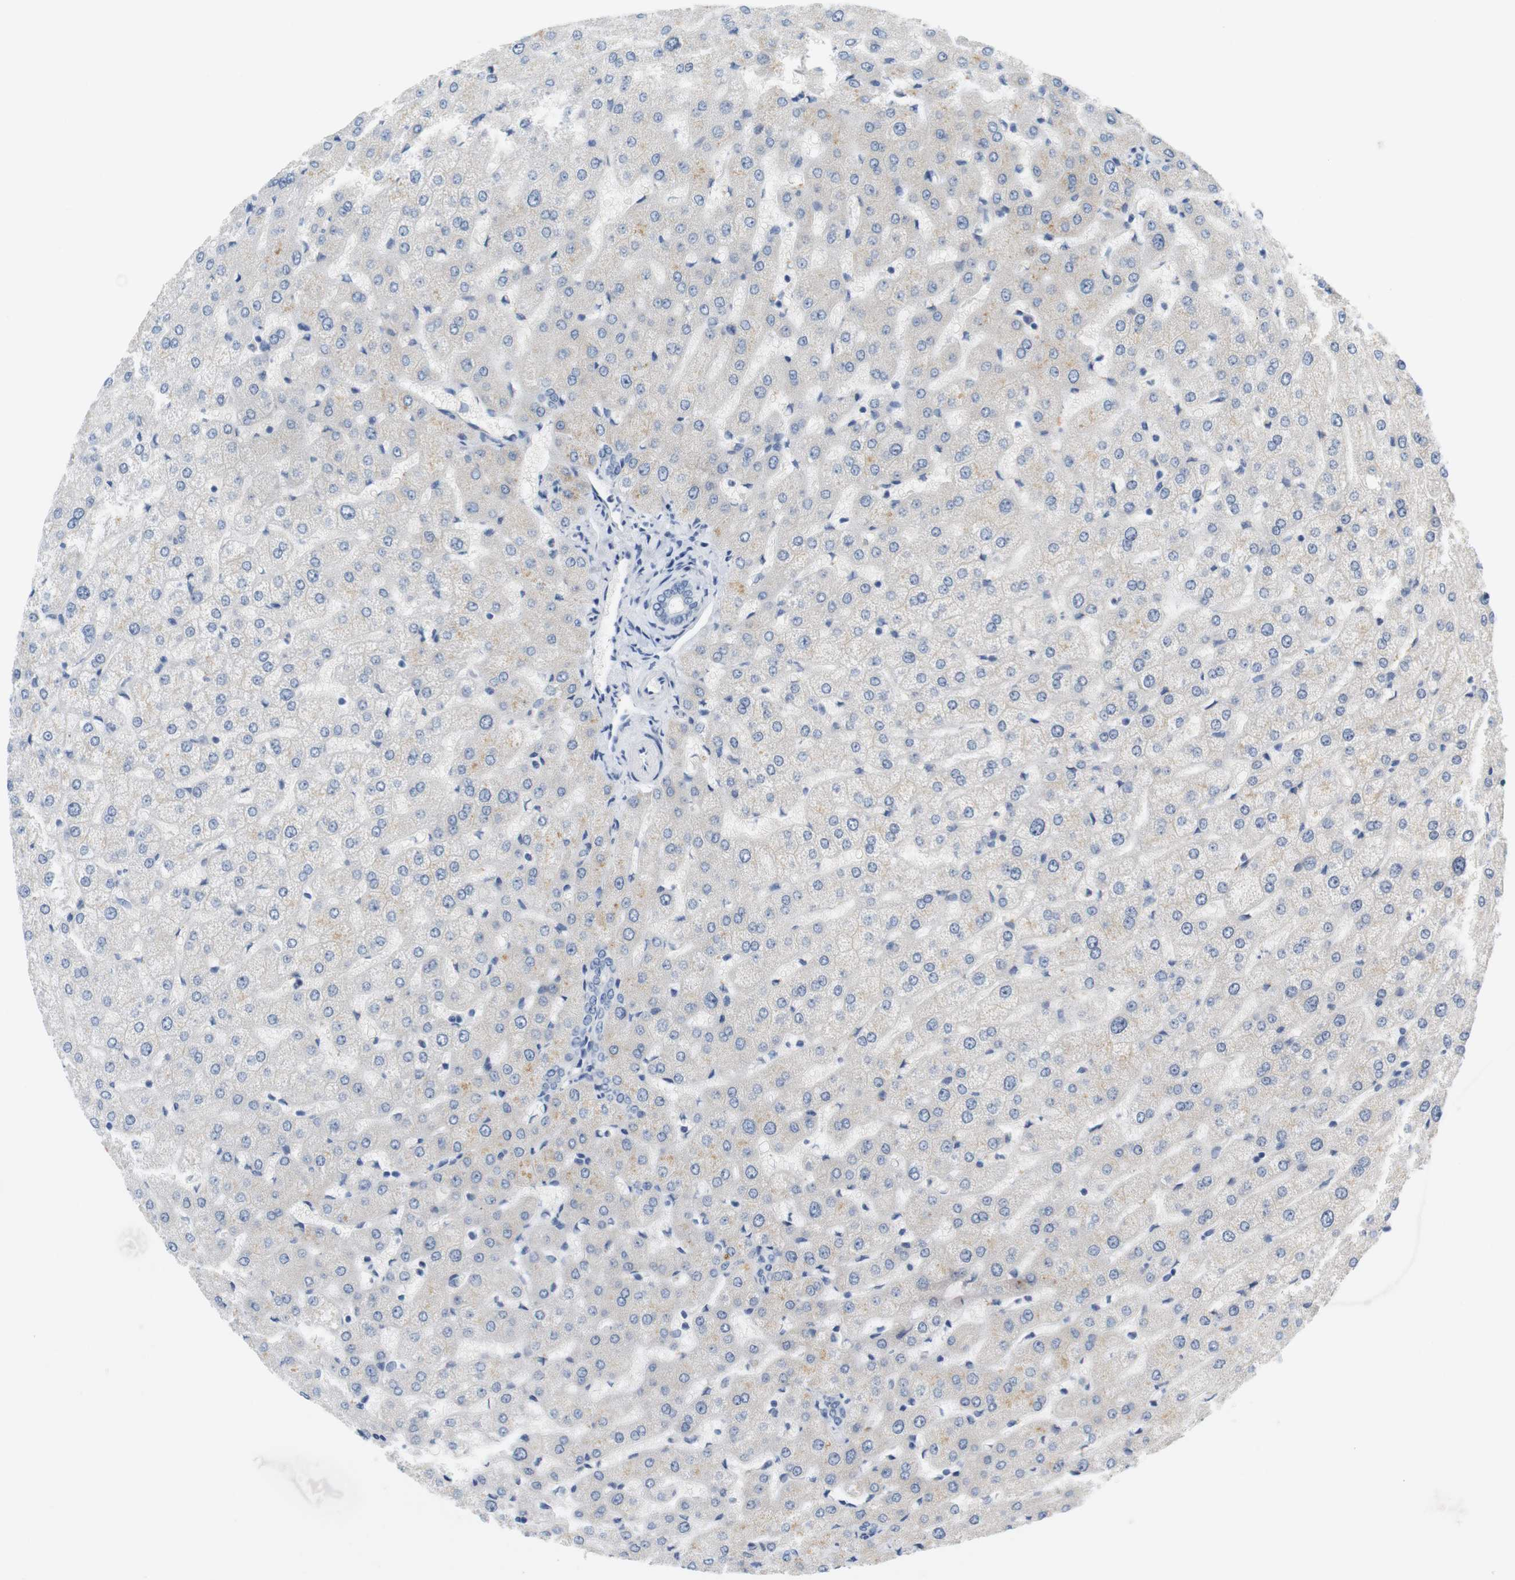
{"staining": {"intensity": "negative", "quantity": "none", "location": "none"}, "tissue": "liver", "cell_type": "Cholangiocytes", "image_type": "normal", "snomed": [{"axis": "morphology", "description": "Normal tissue, NOS"}, {"axis": "morphology", "description": "Fibrosis, NOS"}, {"axis": "topography", "description": "Liver"}], "caption": "IHC photomicrograph of benign liver stained for a protein (brown), which exhibits no expression in cholangiocytes.", "gene": "LRRK2", "patient": {"sex": "female", "age": 29}}